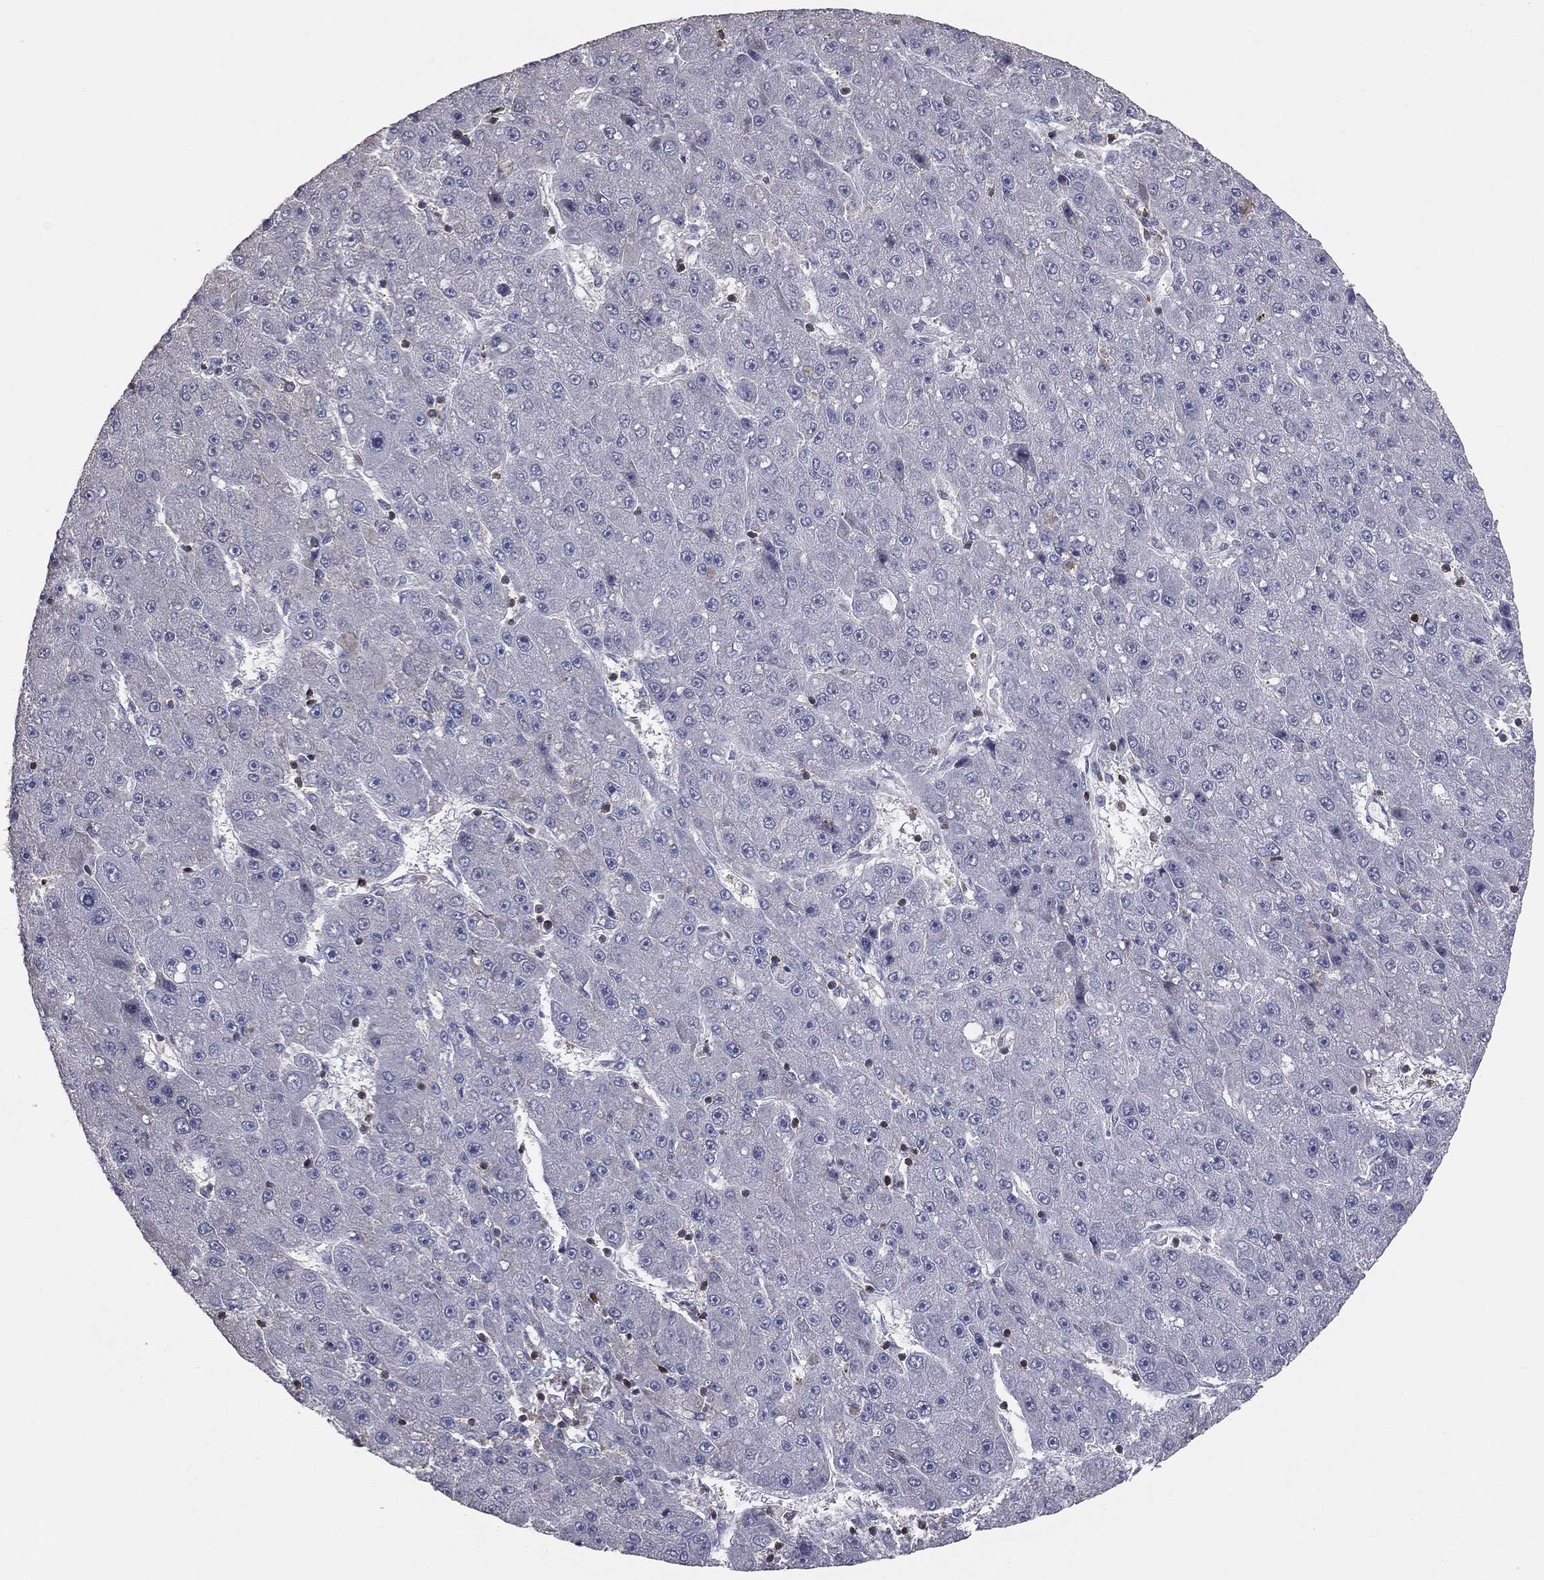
{"staining": {"intensity": "negative", "quantity": "none", "location": "none"}, "tissue": "liver cancer", "cell_type": "Tumor cells", "image_type": "cancer", "snomed": [{"axis": "morphology", "description": "Carcinoma, Hepatocellular, NOS"}, {"axis": "topography", "description": "Liver"}], "caption": "Human liver cancer stained for a protein using immunohistochemistry reveals no positivity in tumor cells.", "gene": "PSTPIP1", "patient": {"sex": "male", "age": 67}}